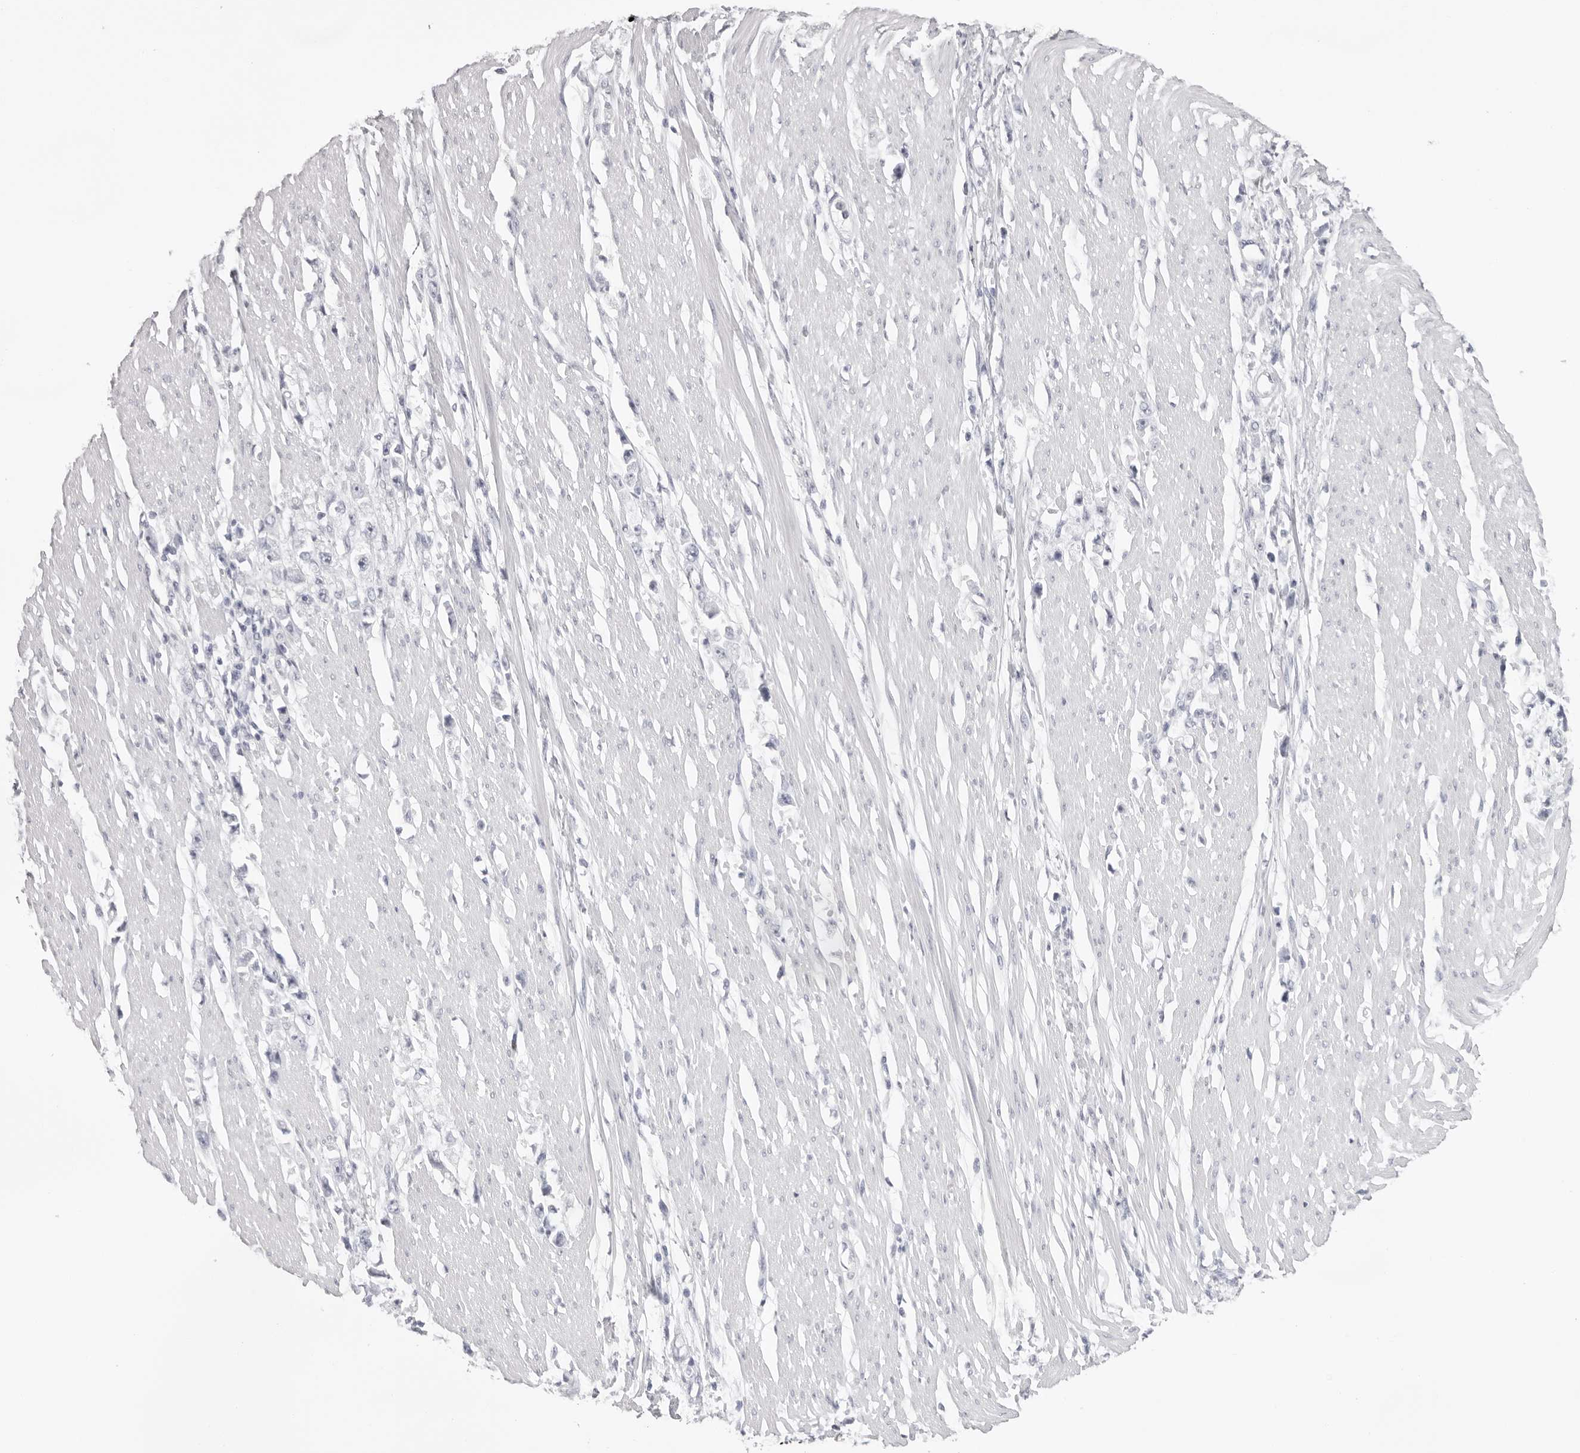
{"staining": {"intensity": "negative", "quantity": "none", "location": "none"}, "tissue": "stomach cancer", "cell_type": "Tumor cells", "image_type": "cancer", "snomed": [{"axis": "morphology", "description": "Adenocarcinoma, NOS"}, {"axis": "topography", "description": "Stomach"}], "caption": "Stomach adenocarcinoma was stained to show a protein in brown. There is no significant positivity in tumor cells.", "gene": "TMOD4", "patient": {"sex": "female", "age": 59}}